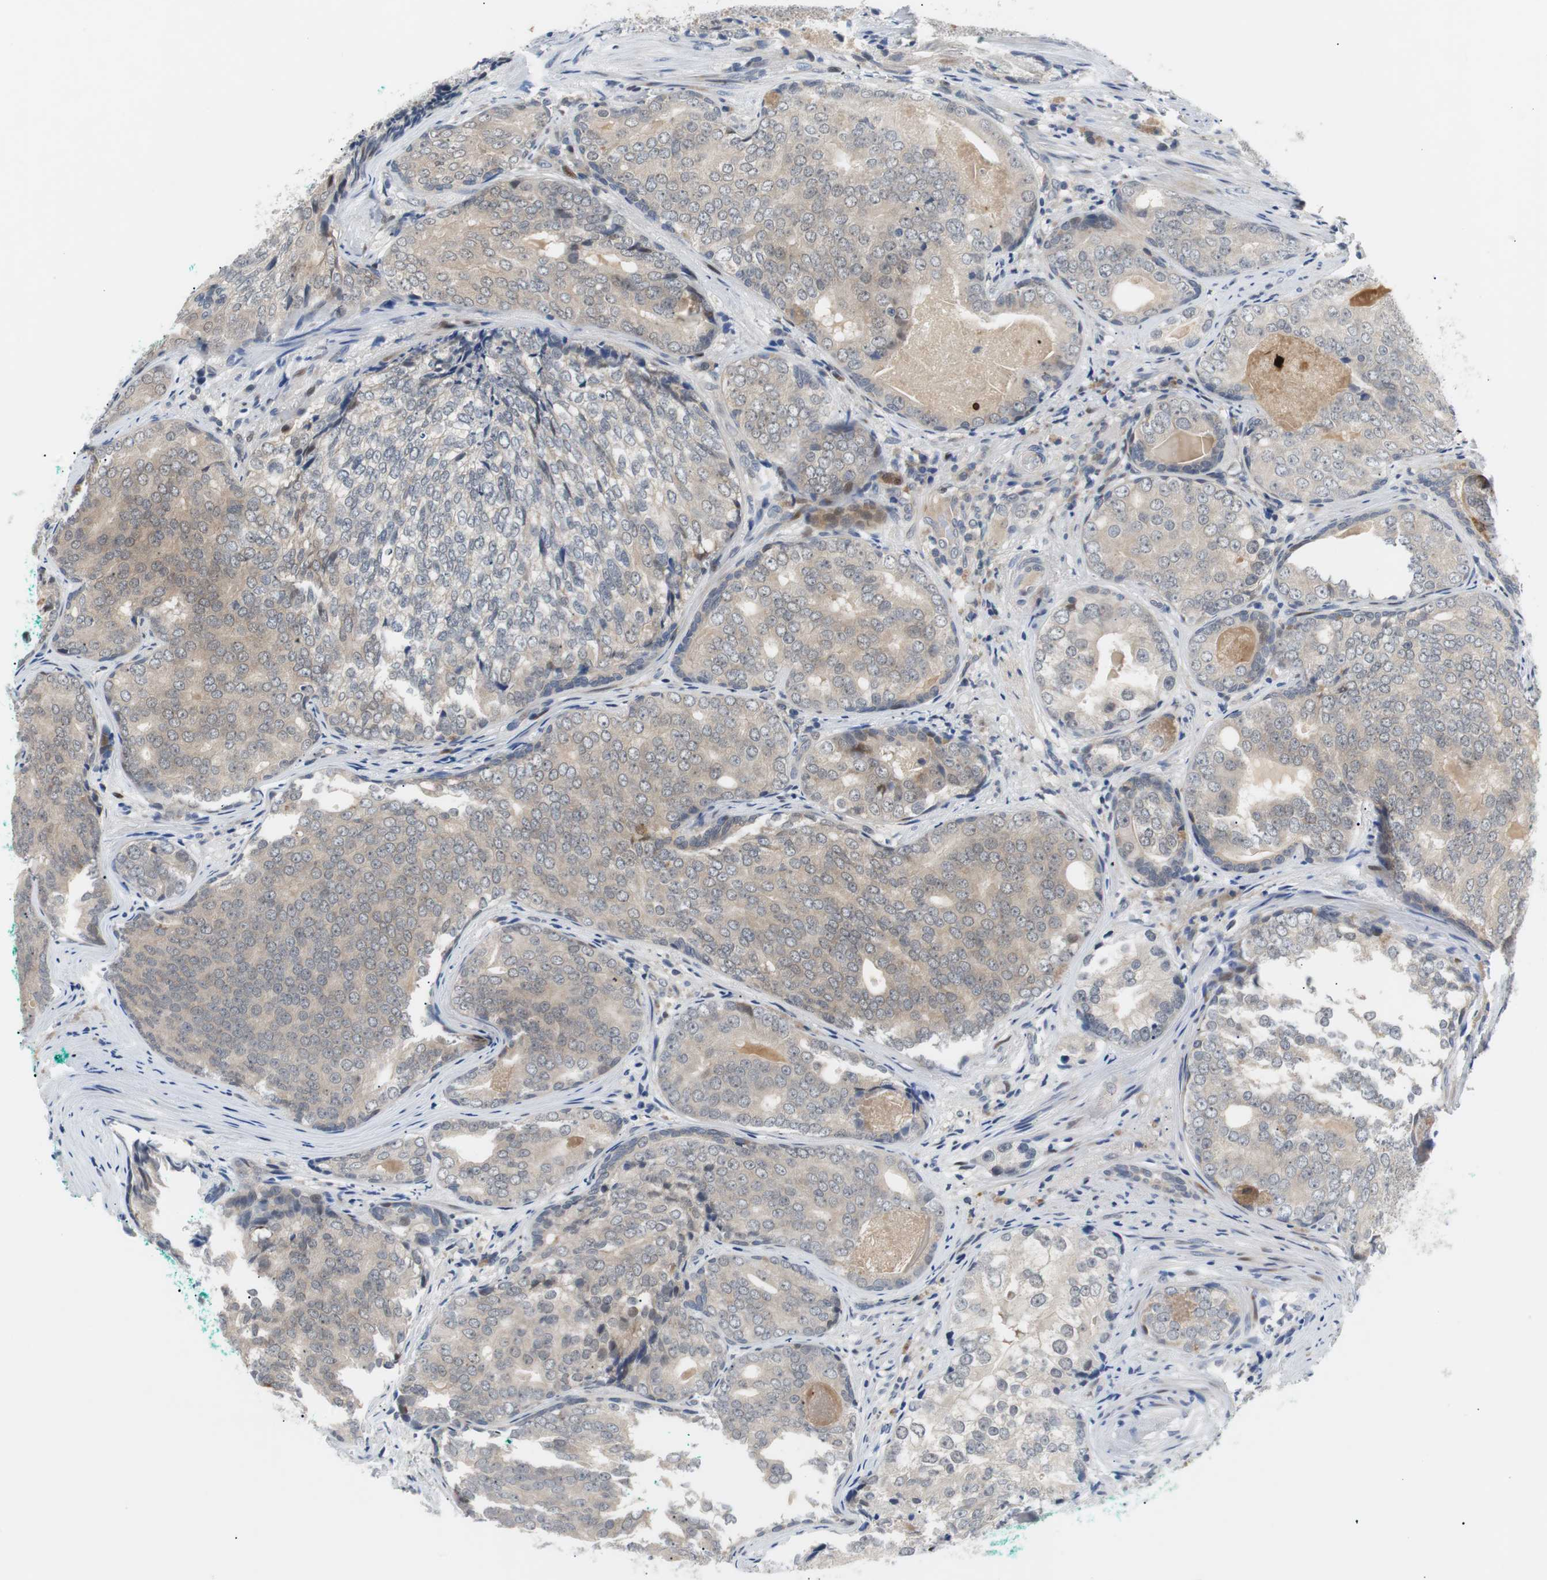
{"staining": {"intensity": "weak", "quantity": "<25%", "location": "cytoplasmic/membranous"}, "tissue": "prostate cancer", "cell_type": "Tumor cells", "image_type": "cancer", "snomed": [{"axis": "morphology", "description": "Adenocarcinoma, High grade"}, {"axis": "topography", "description": "Prostate"}], "caption": "This image is of prostate high-grade adenocarcinoma stained with IHC to label a protein in brown with the nuclei are counter-stained blue. There is no staining in tumor cells. (Brightfield microscopy of DAB immunohistochemistry (IHC) at high magnification).", "gene": "MAP2K4", "patient": {"sex": "male", "age": 66}}